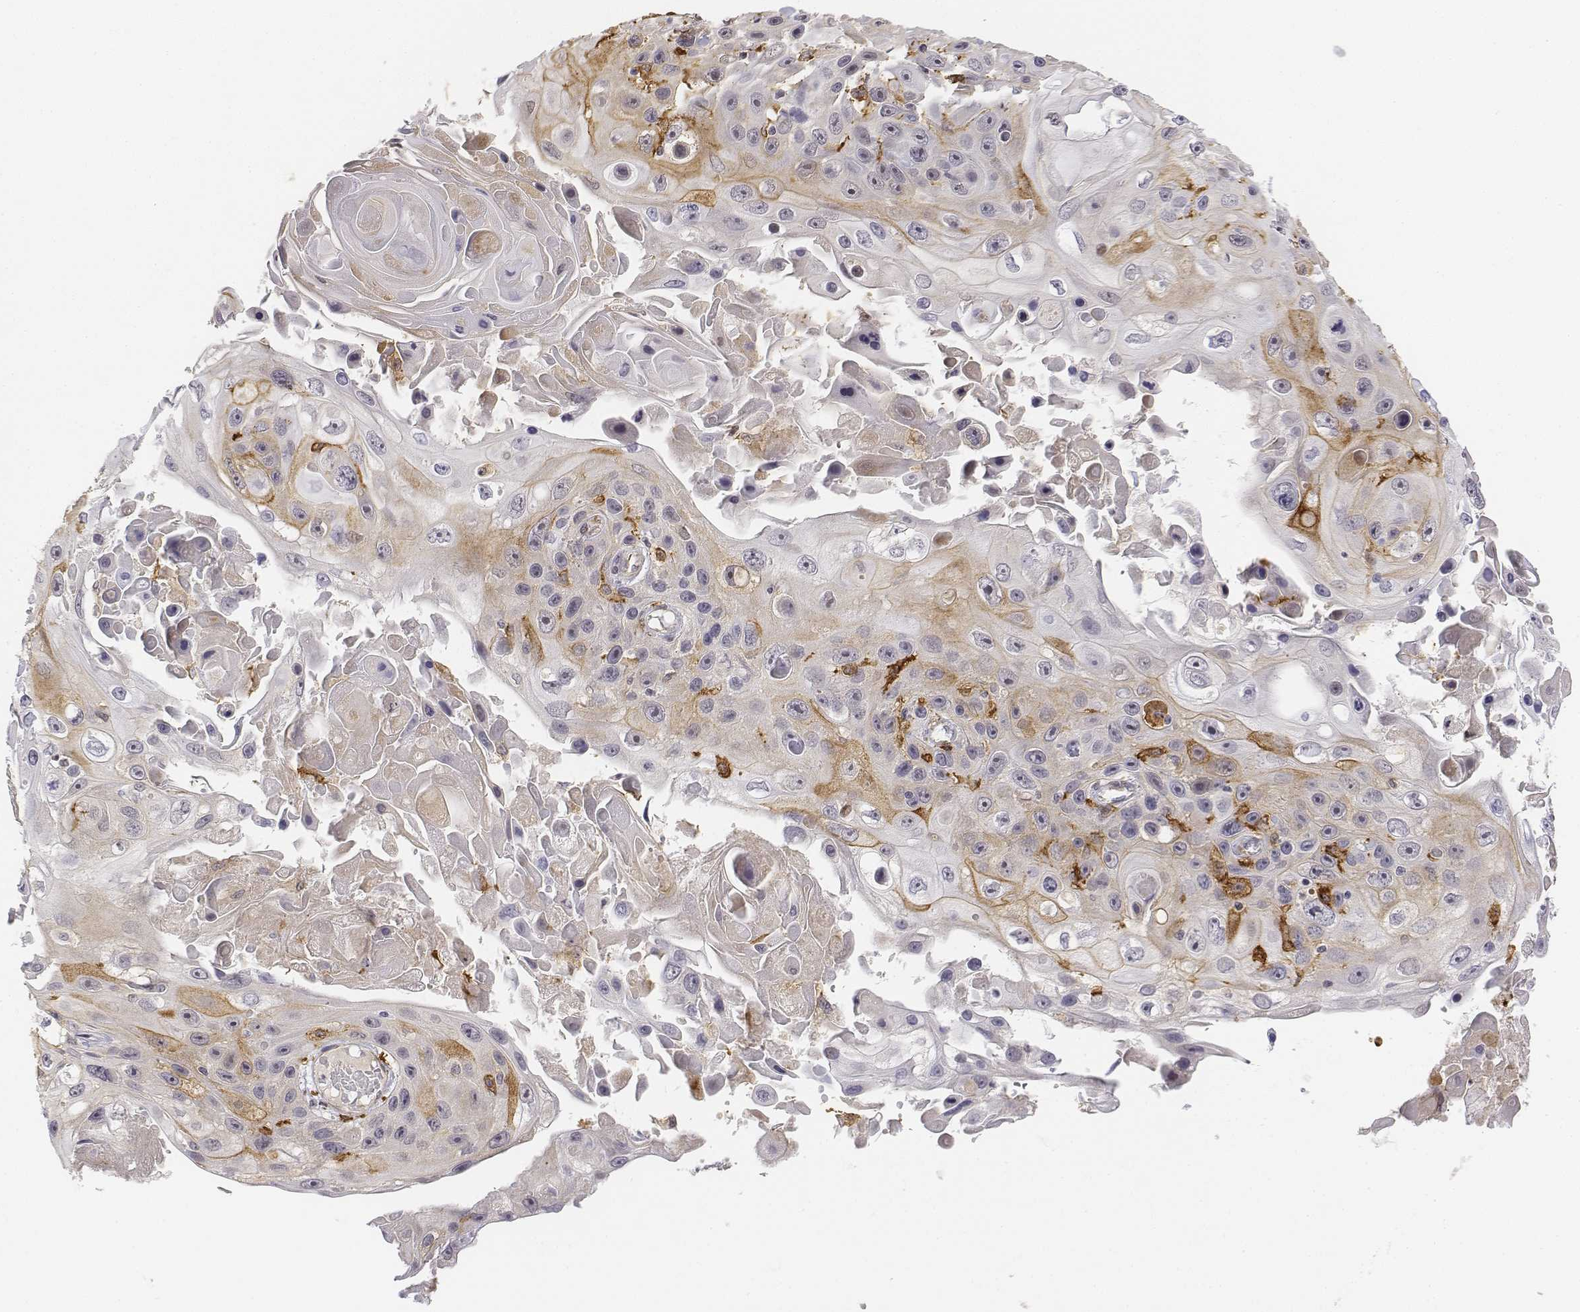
{"staining": {"intensity": "moderate", "quantity": "<25%", "location": "cytoplasmic/membranous"}, "tissue": "skin cancer", "cell_type": "Tumor cells", "image_type": "cancer", "snomed": [{"axis": "morphology", "description": "Squamous cell carcinoma, NOS"}, {"axis": "topography", "description": "Skin"}], "caption": "Protein analysis of skin cancer (squamous cell carcinoma) tissue demonstrates moderate cytoplasmic/membranous positivity in approximately <25% of tumor cells.", "gene": "CD14", "patient": {"sex": "male", "age": 82}}